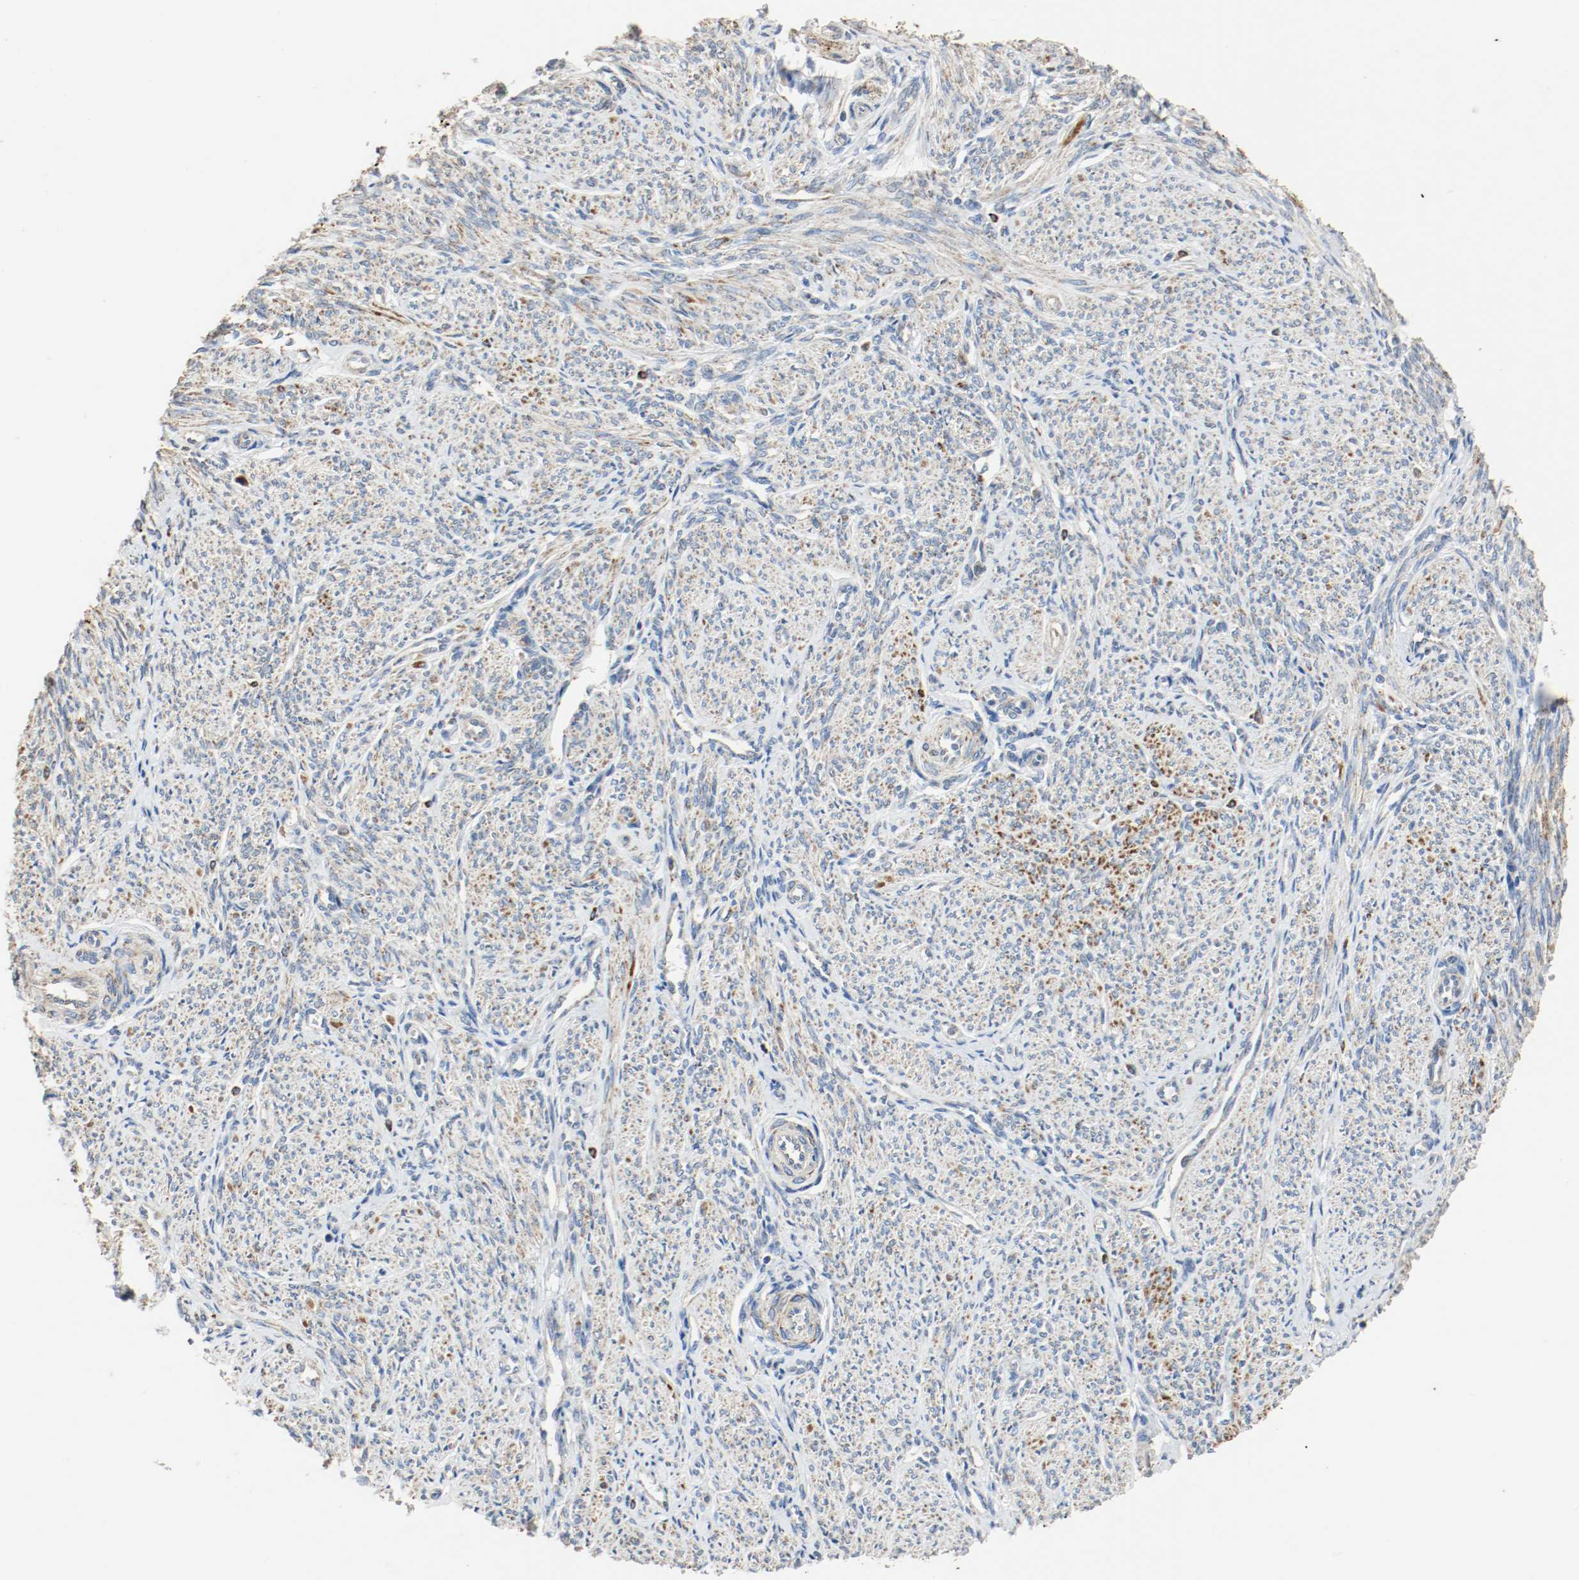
{"staining": {"intensity": "moderate", "quantity": ">75%", "location": "cytoplasmic/membranous"}, "tissue": "smooth muscle", "cell_type": "Smooth muscle cells", "image_type": "normal", "snomed": [{"axis": "morphology", "description": "Normal tissue, NOS"}, {"axis": "topography", "description": "Smooth muscle"}], "caption": "This histopathology image exhibits IHC staining of unremarkable human smooth muscle, with medium moderate cytoplasmic/membranous positivity in about >75% of smooth muscle cells.", "gene": "ALDH4A1", "patient": {"sex": "female", "age": 65}}